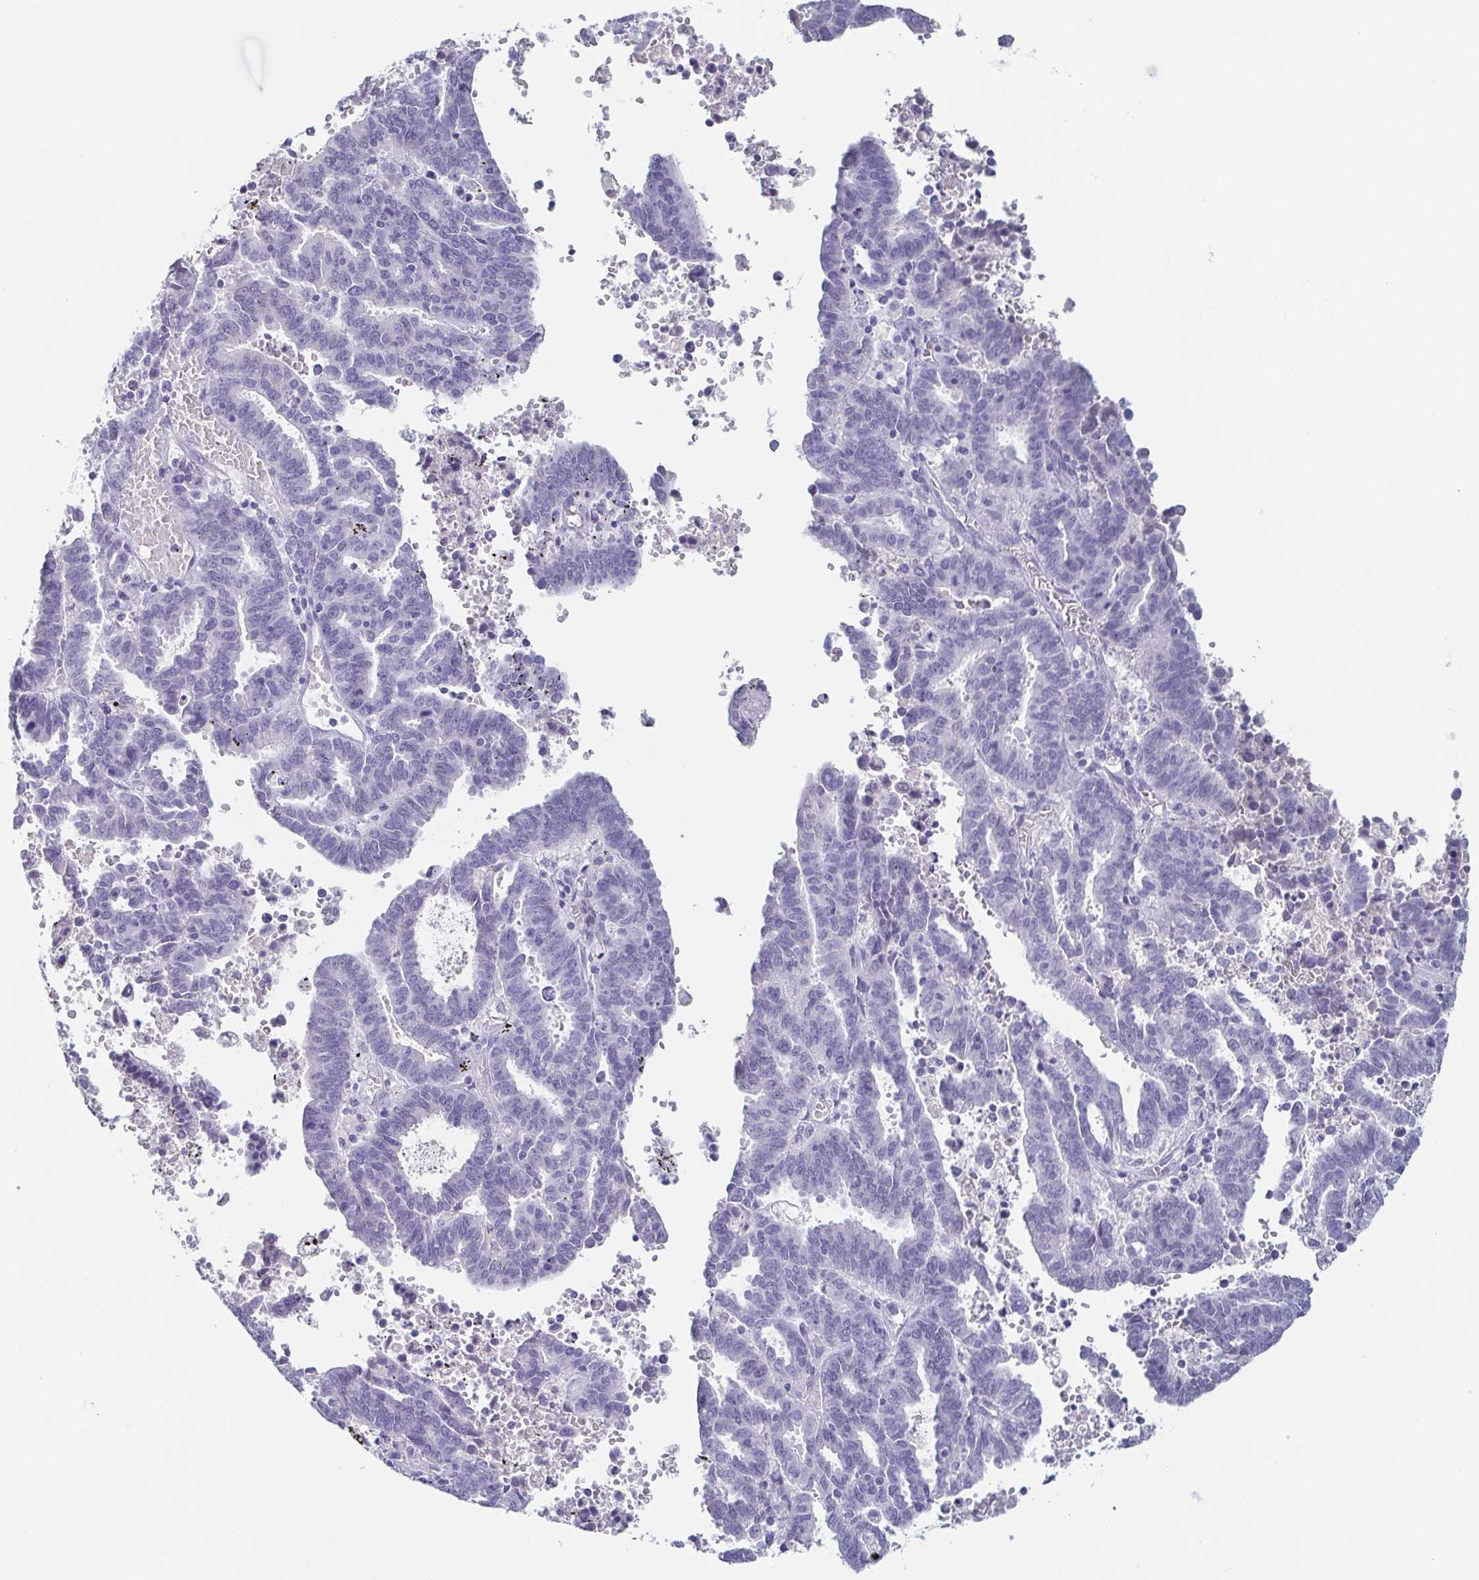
{"staining": {"intensity": "negative", "quantity": "none", "location": "none"}, "tissue": "endometrial cancer", "cell_type": "Tumor cells", "image_type": "cancer", "snomed": [{"axis": "morphology", "description": "Adenocarcinoma, NOS"}, {"axis": "topography", "description": "Uterus"}], "caption": "A high-resolution image shows immunohistochemistry (IHC) staining of adenocarcinoma (endometrial), which reveals no significant staining in tumor cells.", "gene": "ITLN1", "patient": {"sex": "female", "age": 83}}